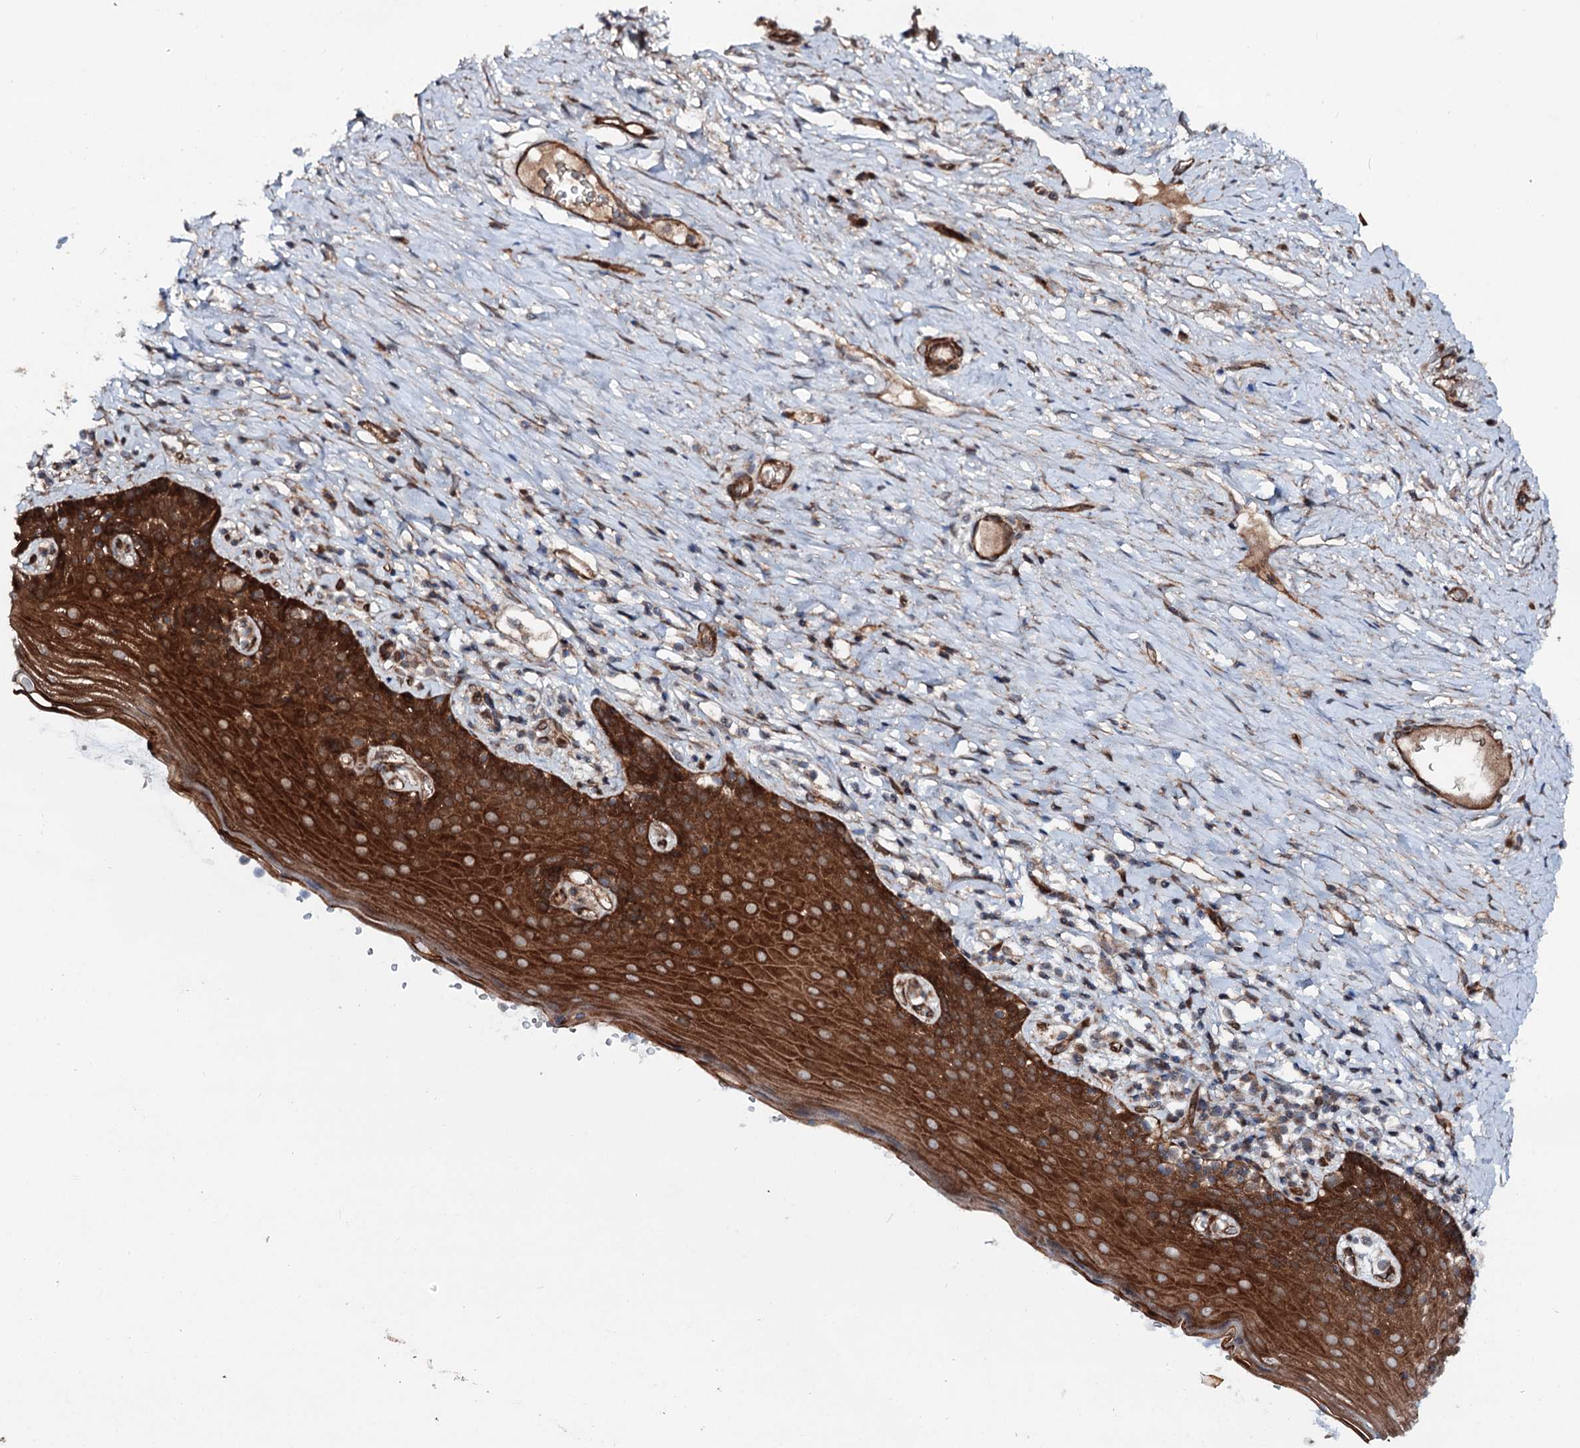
{"staining": {"intensity": "moderate", "quantity": "<25%", "location": "cytoplasmic/membranous"}, "tissue": "cervix", "cell_type": "Glandular cells", "image_type": "normal", "snomed": [{"axis": "morphology", "description": "Normal tissue, NOS"}, {"axis": "topography", "description": "Cervix"}], "caption": "Brown immunohistochemical staining in normal human cervix demonstrates moderate cytoplasmic/membranous expression in about <25% of glandular cells.", "gene": "ADGRG4", "patient": {"sex": "female", "age": 42}}